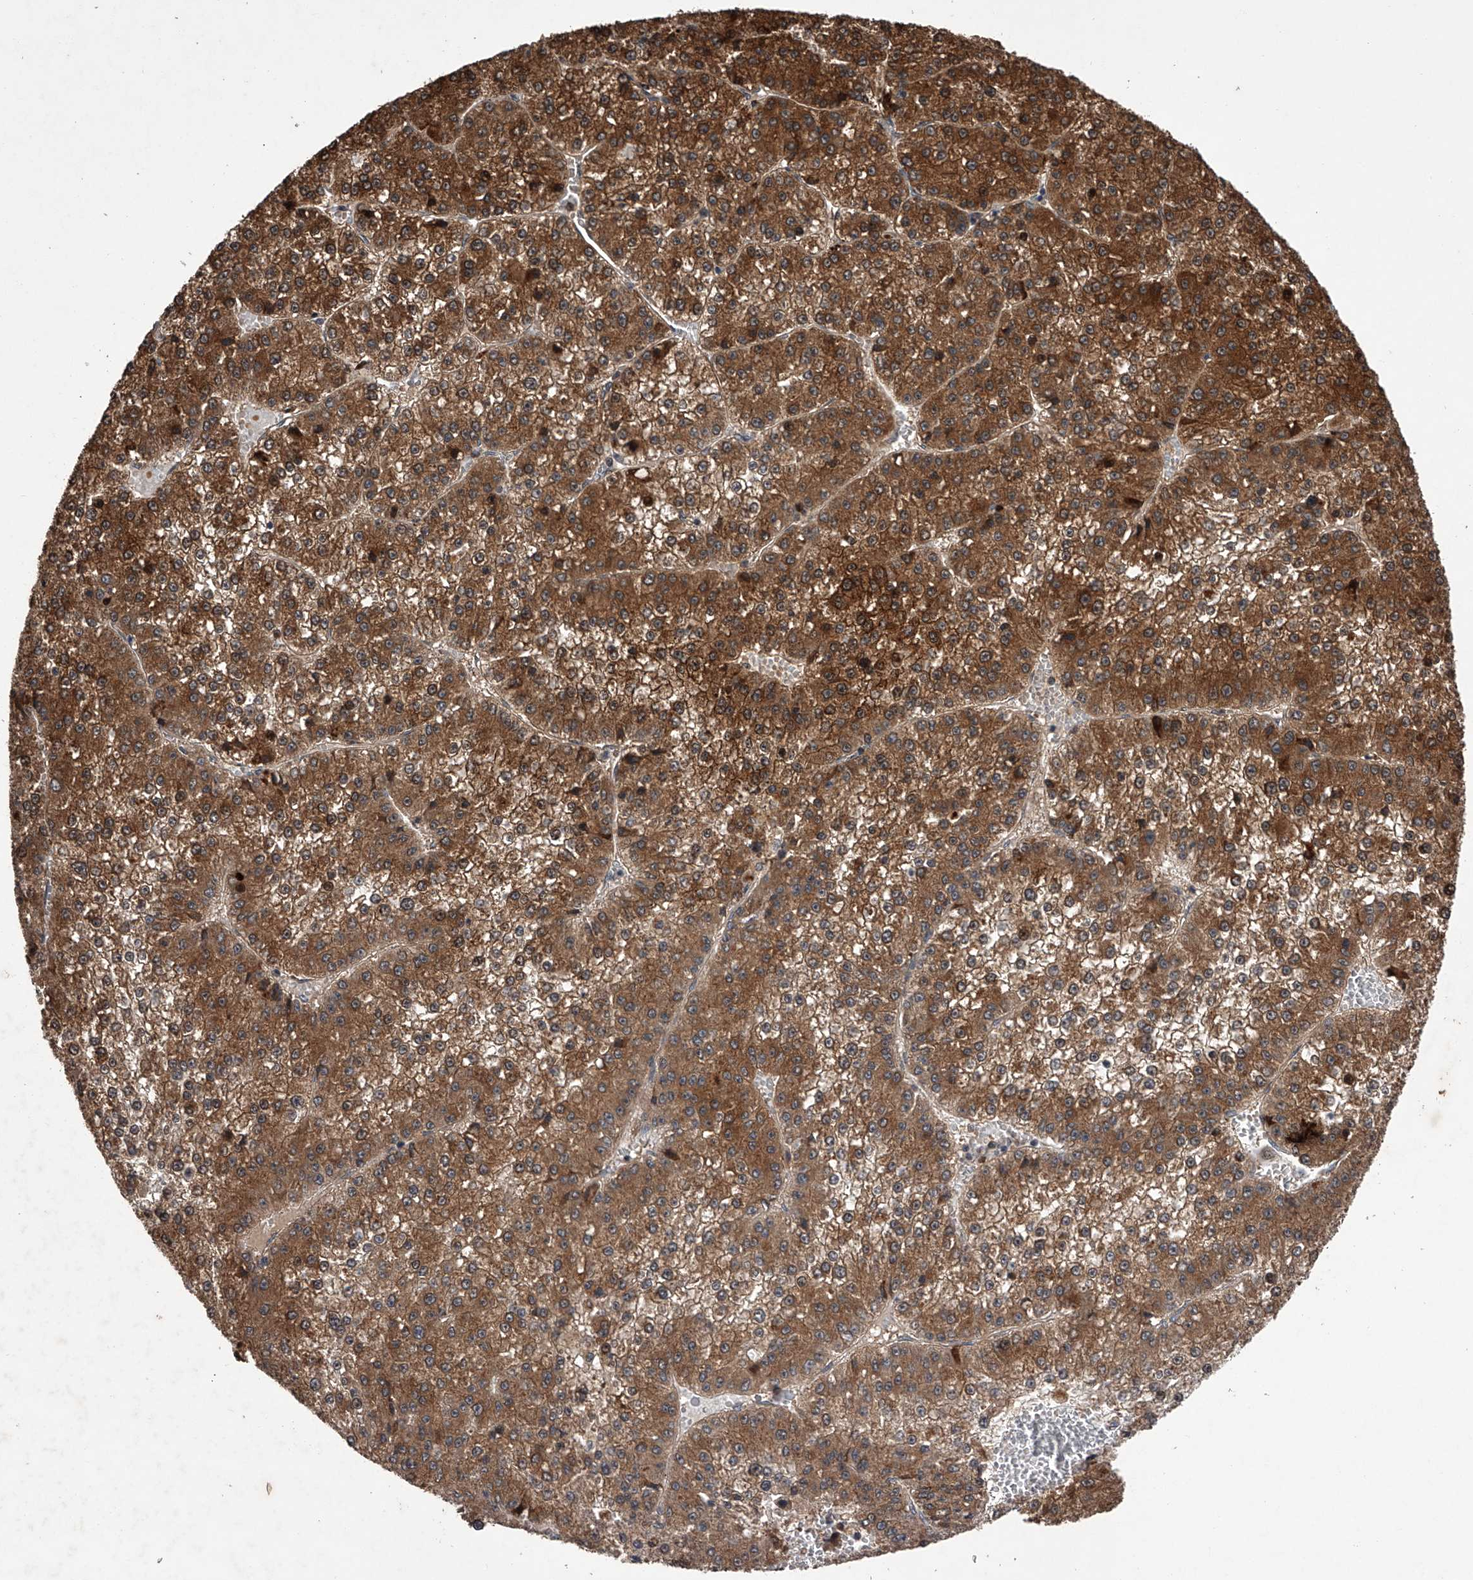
{"staining": {"intensity": "moderate", "quantity": ">75%", "location": "cytoplasmic/membranous"}, "tissue": "liver cancer", "cell_type": "Tumor cells", "image_type": "cancer", "snomed": [{"axis": "morphology", "description": "Carcinoma, Hepatocellular, NOS"}, {"axis": "topography", "description": "Liver"}], "caption": "Liver cancer (hepatocellular carcinoma) stained with immunohistochemistry (IHC) reveals moderate cytoplasmic/membranous expression in about >75% of tumor cells.", "gene": "MAP3K11", "patient": {"sex": "female", "age": 73}}